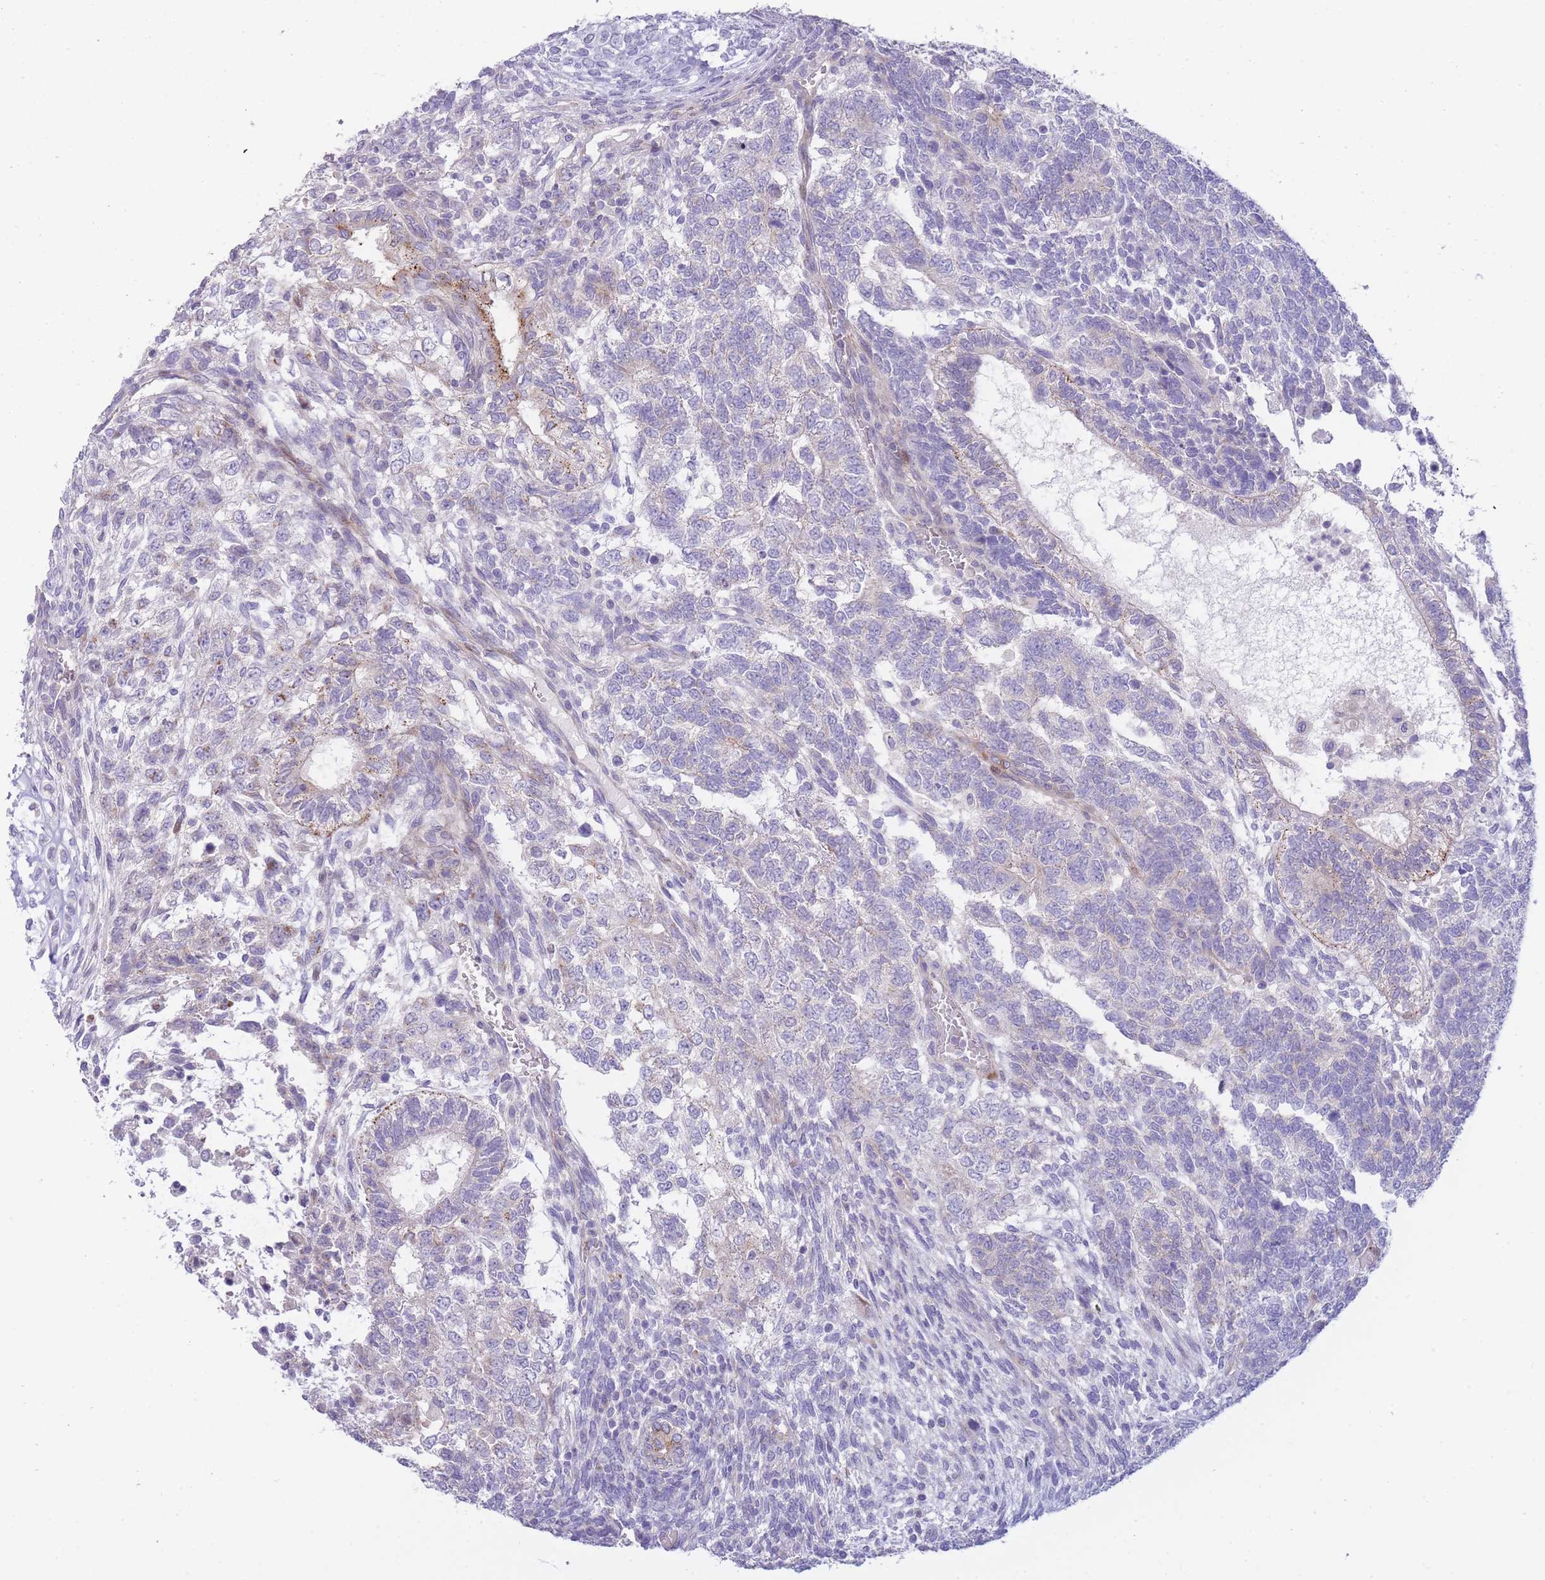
{"staining": {"intensity": "negative", "quantity": "none", "location": "none"}, "tissue": "testis cancer", "cell_type": "Tumor cells", "image_type": "cancer", "snomed": [{"axis": "morphology", "description": "Carcinoma, Embryonal, NOS"}, {"axis": "topography", "description": "Testis"}], "caption": "IHC photomicrograph of neoplastic tissue: embryonal carcinoma (testis) stained with DAB shows no significant protein positivity in tumor cells. (DAB immunohistochemistry (IHC), high magnification).", "gene": "ATP5MC2", "patient": {"sex": "male", "age": 23}}